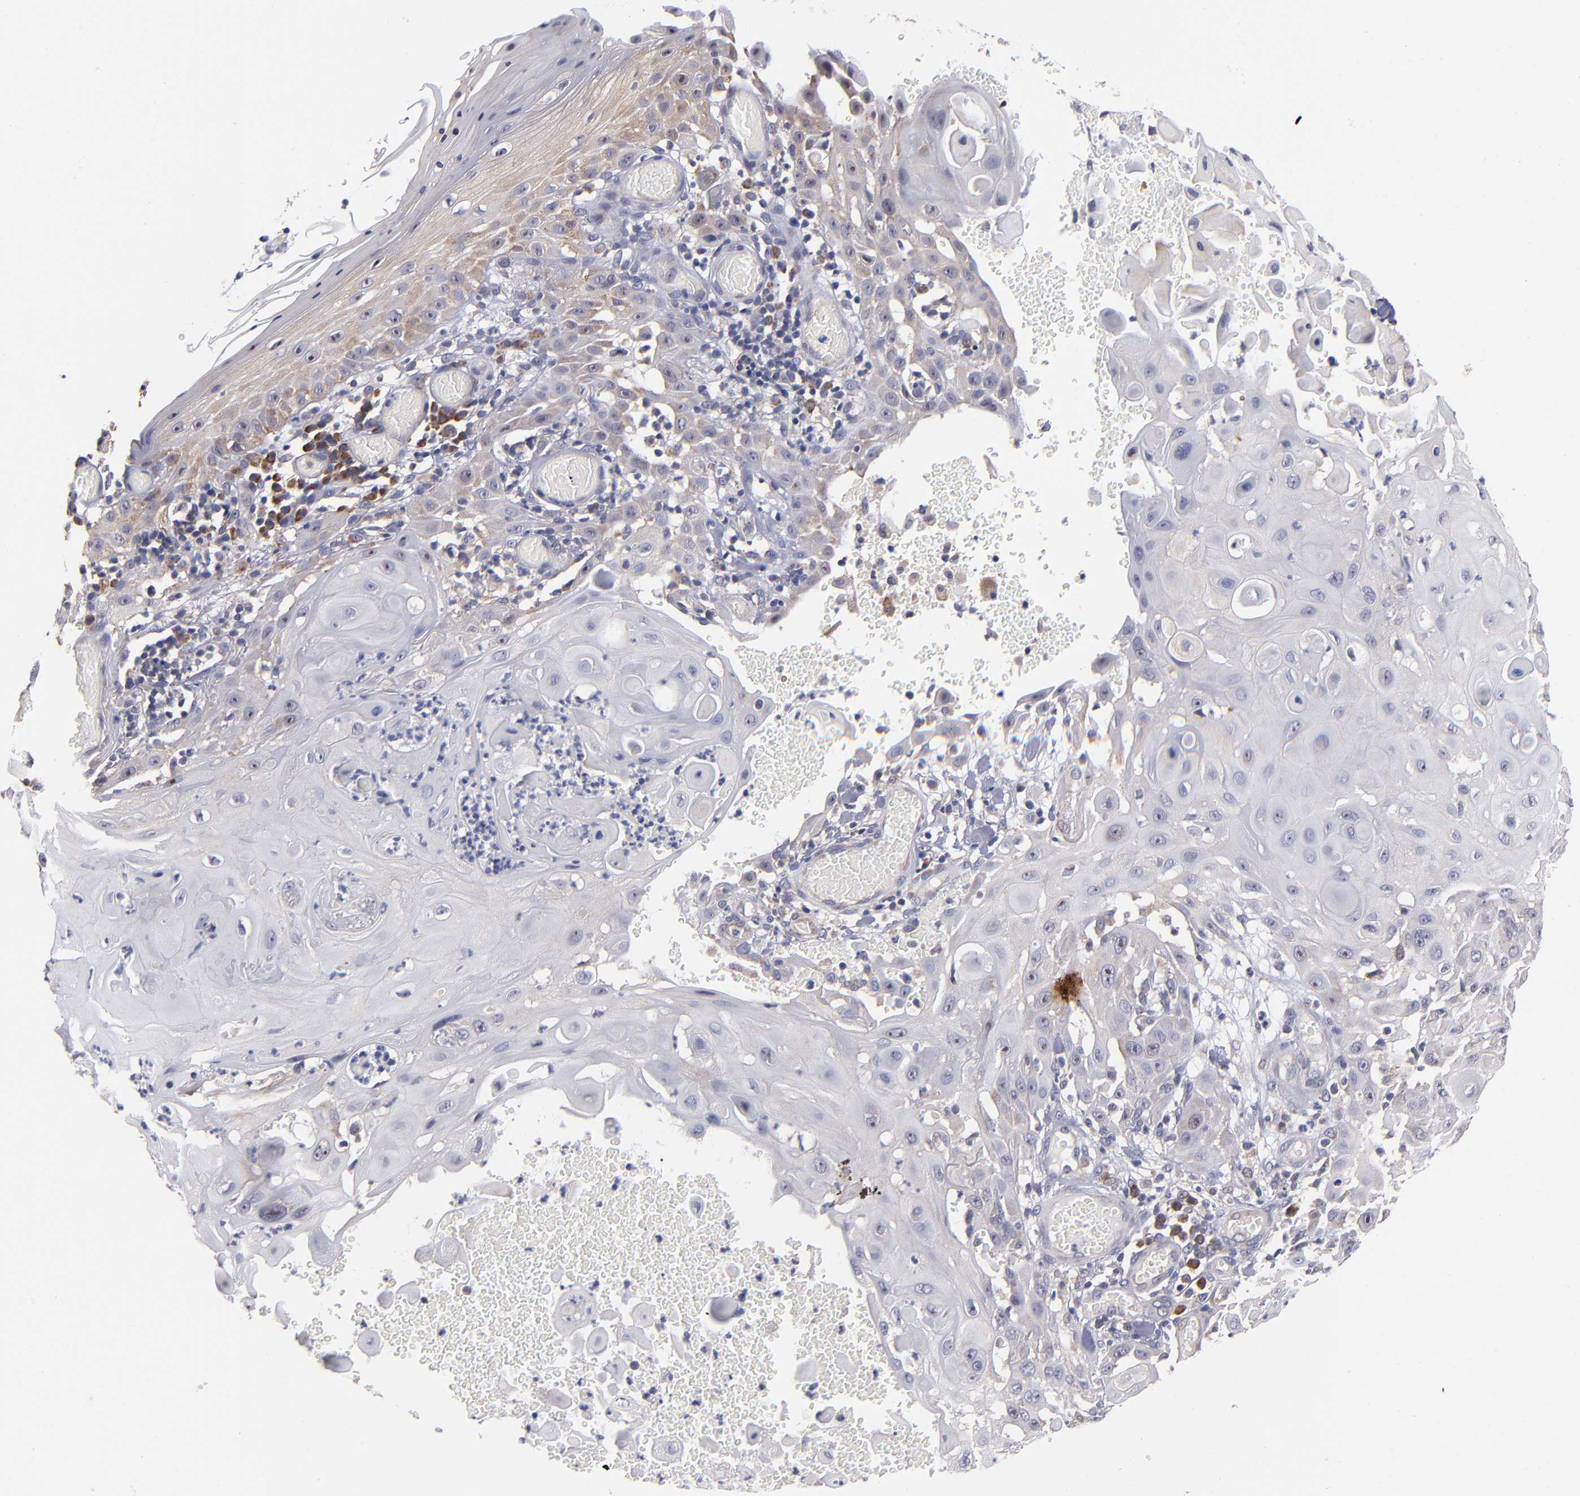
{"staining": {"intensity": "weak", "quantity": "<25%", "location": "cytoplasmic/membranous"}, "tissue": "skin cancer", "cell_type": "Tumor cells", "image_type": "cancer", "snomed": [{"axis": "morphology", "description": "Squamous cell carcinoma, NOS"}, {"axis": "topography", "description": "Skin"}], "caption": "The histopathology image shows no staining of tumor cells in squamous cell carcinoma (skin).", "gene": "EIF3L", "patient": {"sex": "male", "age": 24}}